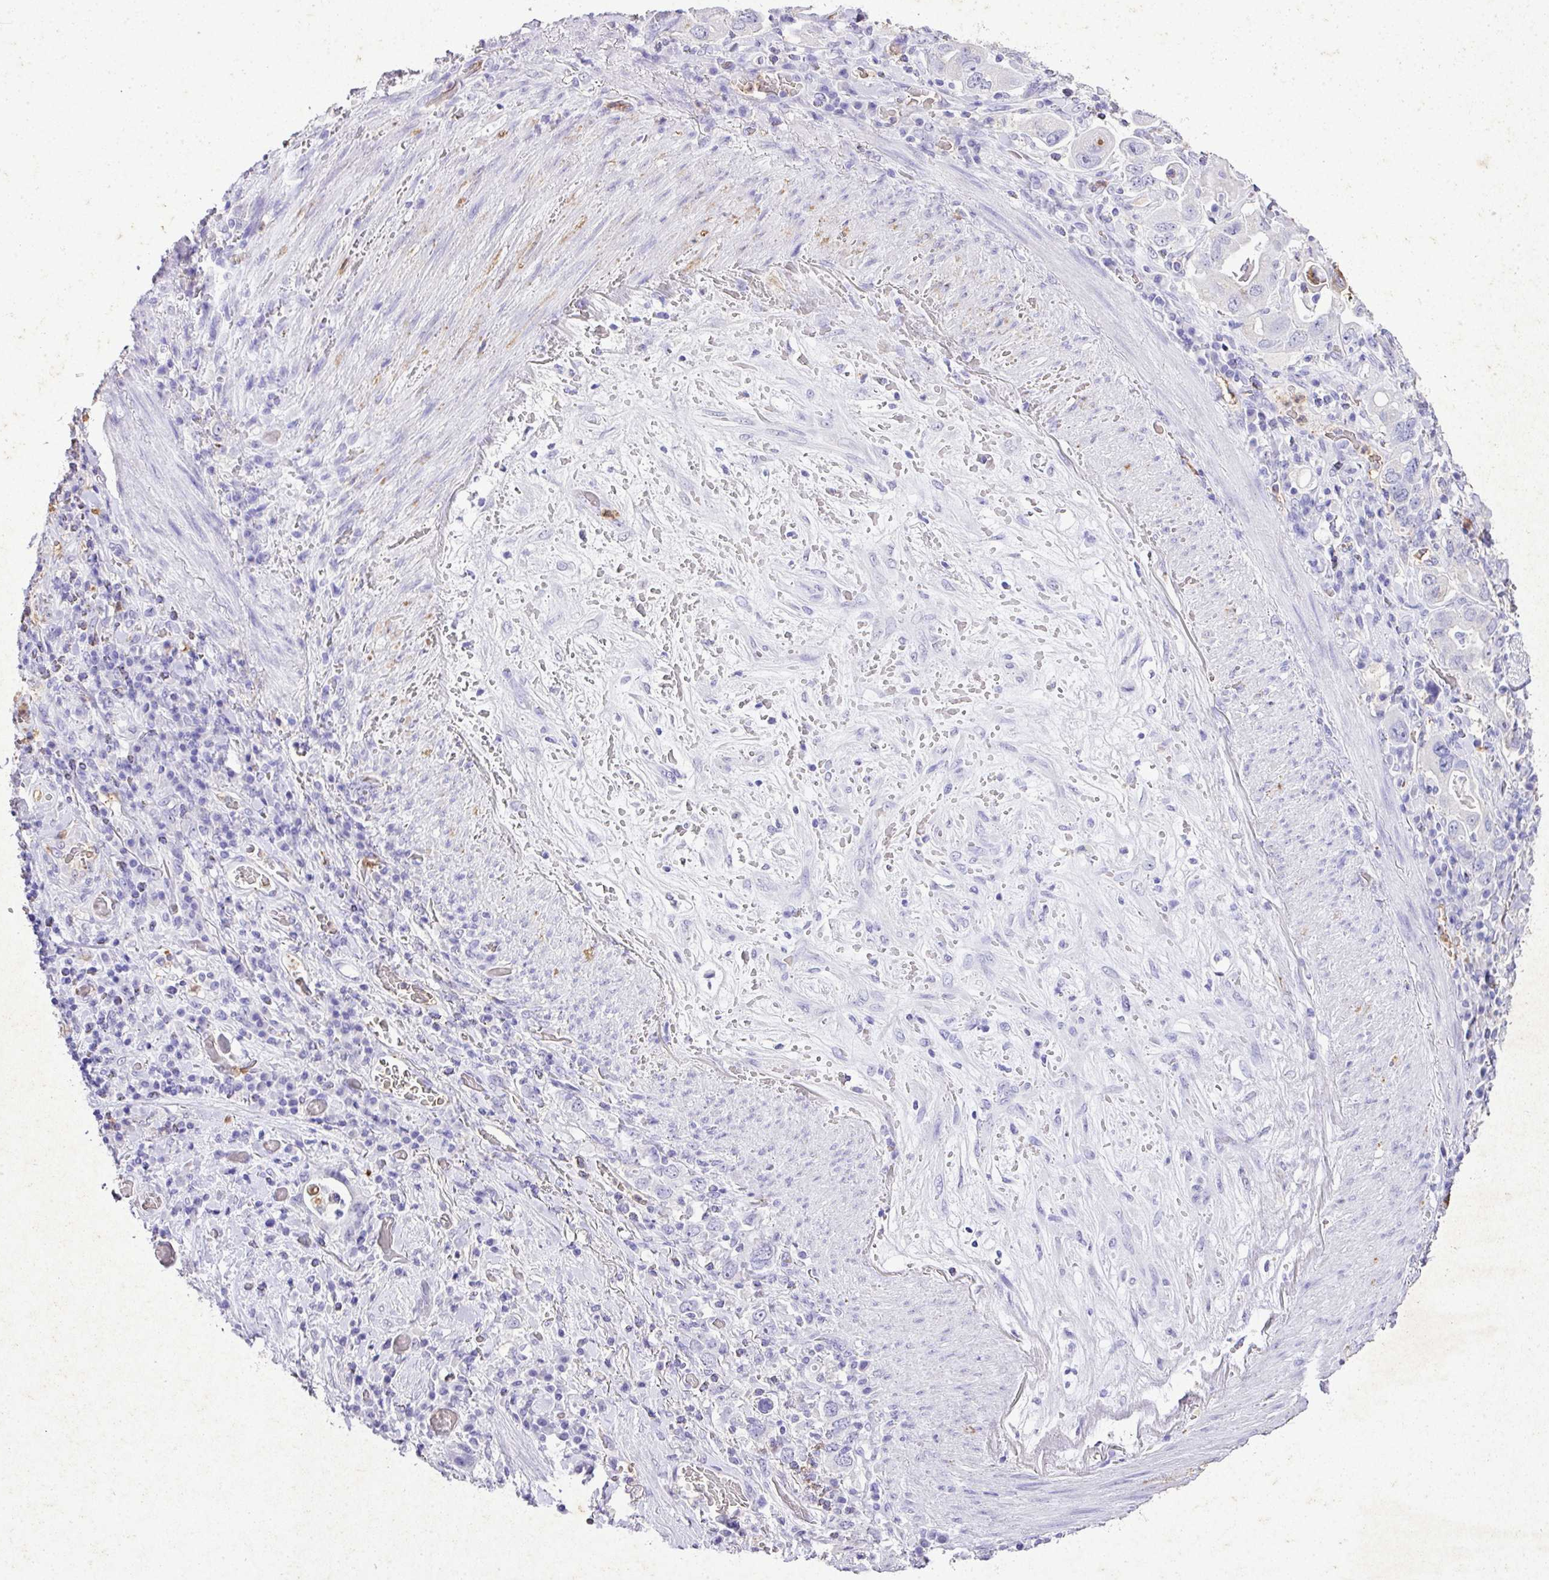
{"staining": {"intensity": "negative", "quantity": "none", "location": "none"}, "tissue": "stomach cancer", "cell_type": "Tumor cells", "image_type": "cancer", "snomed": [{"axis": "morphology", "description": "Adenocarcinoma, NOS"}, {"axis": "topography", "description": "Stomach, upper"}, {"axis": "topography", "description": "Stomach"}], "caption": "Immunohistochemistry (IHC) histopathology image of neoplastic tissue: human stomach cancer stained with DAB shows no significant protein staining in tumor cells.", "gene": "KCNJ11", "patient": {"sex": "male", "age": 62}}